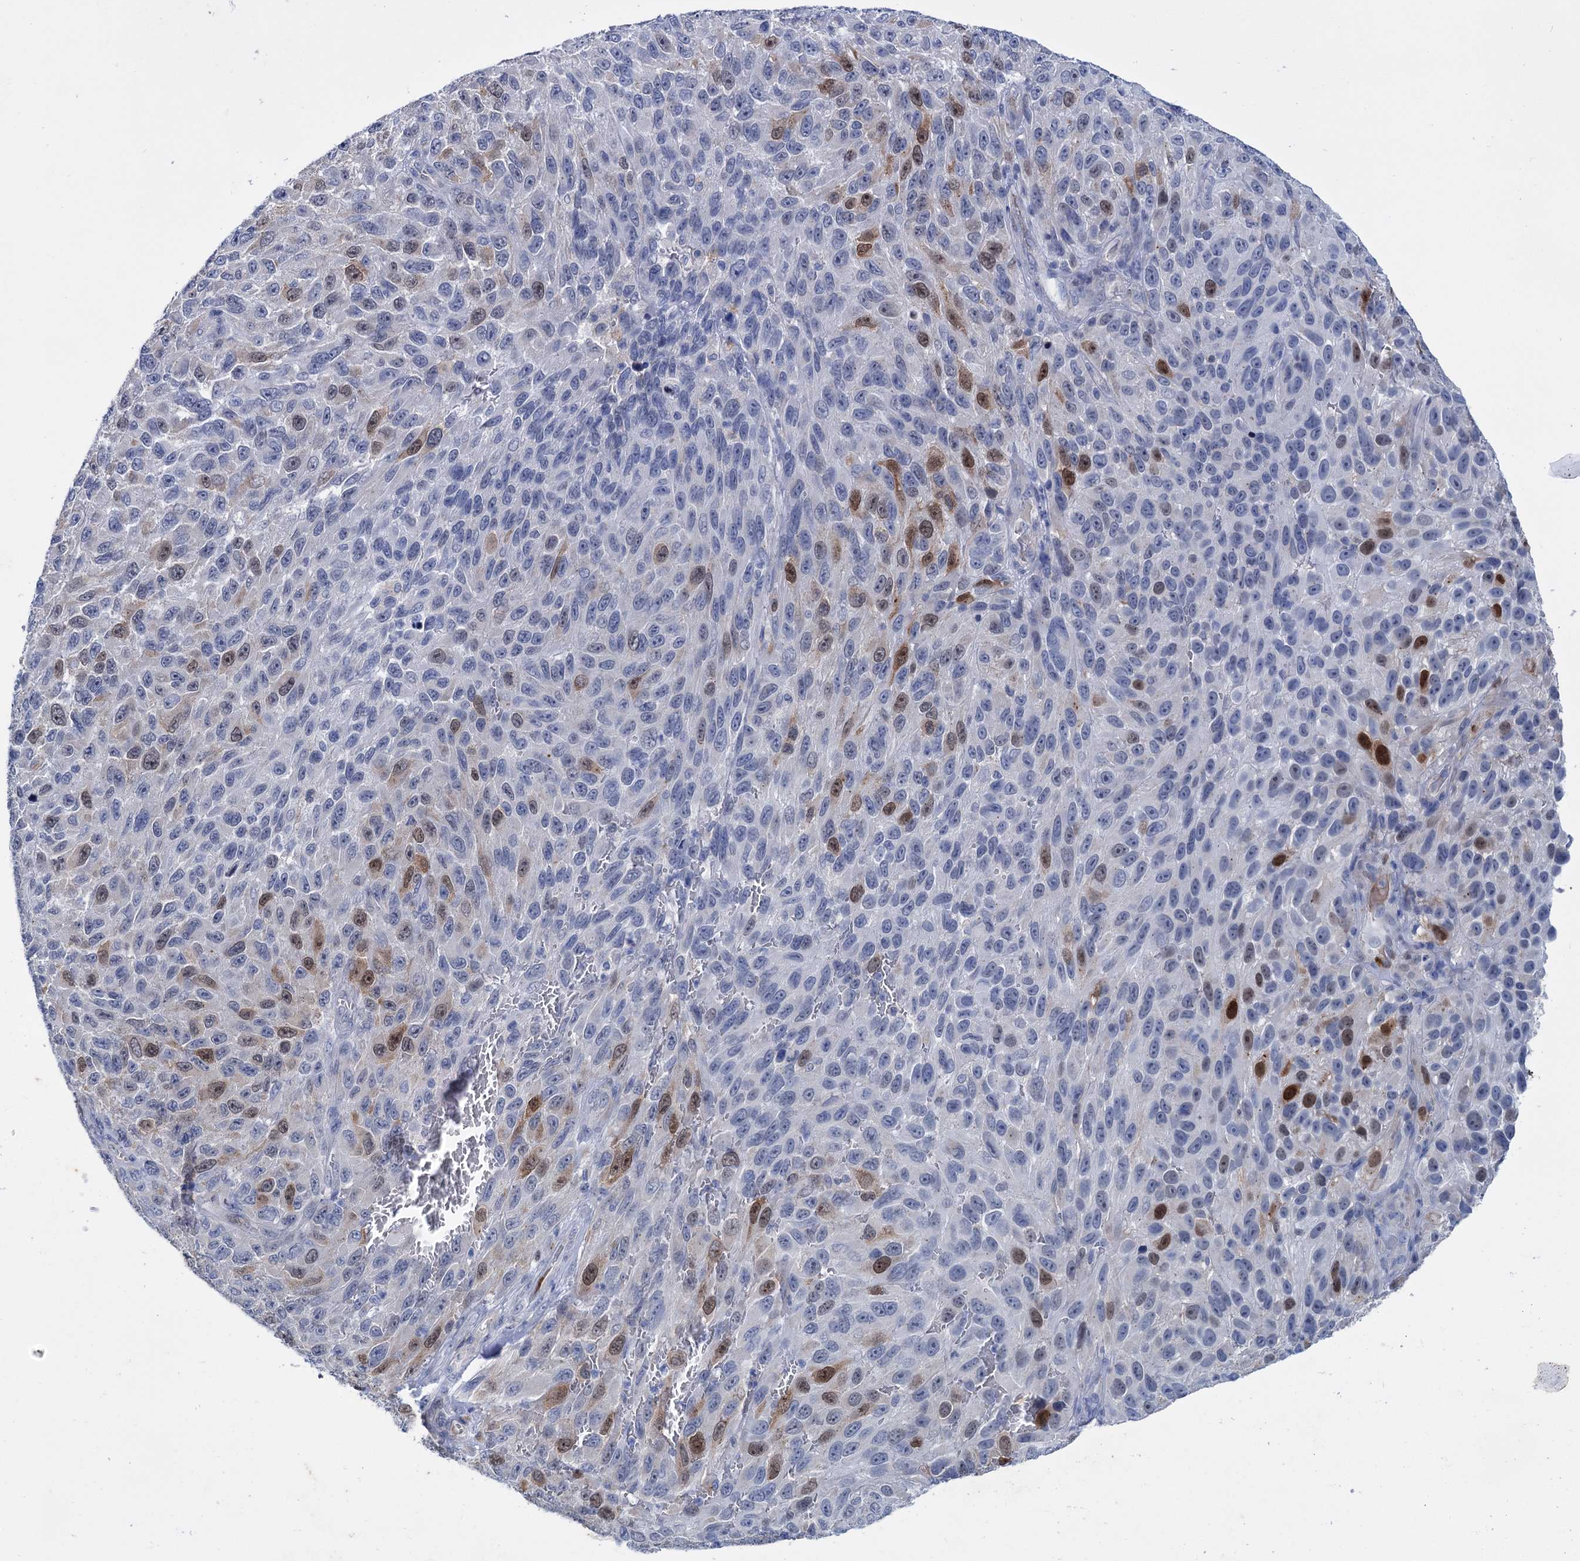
{"staining": {"intensity": "moderate", "quantity": "25%-75%", "location": "nuclear"}, "tissue": "melanoma", "cell_type": "Tumor cells", "image_type": "cancer", "snomed": [{"axis": "morphology", "description": "Normal tissue, NOS"}, {"axis": "morphology", "description": "Malignant melanoma, NOS"}, {"axis": "topography", "description": "Skin"}], "caption": "The photomicrograph reveals staining of melanoma, revealing moderate nuclear protein staining (brown color) within tumor cells.", "gene": "FAM111B", "patient": {"sex": "female", "age": 96}}